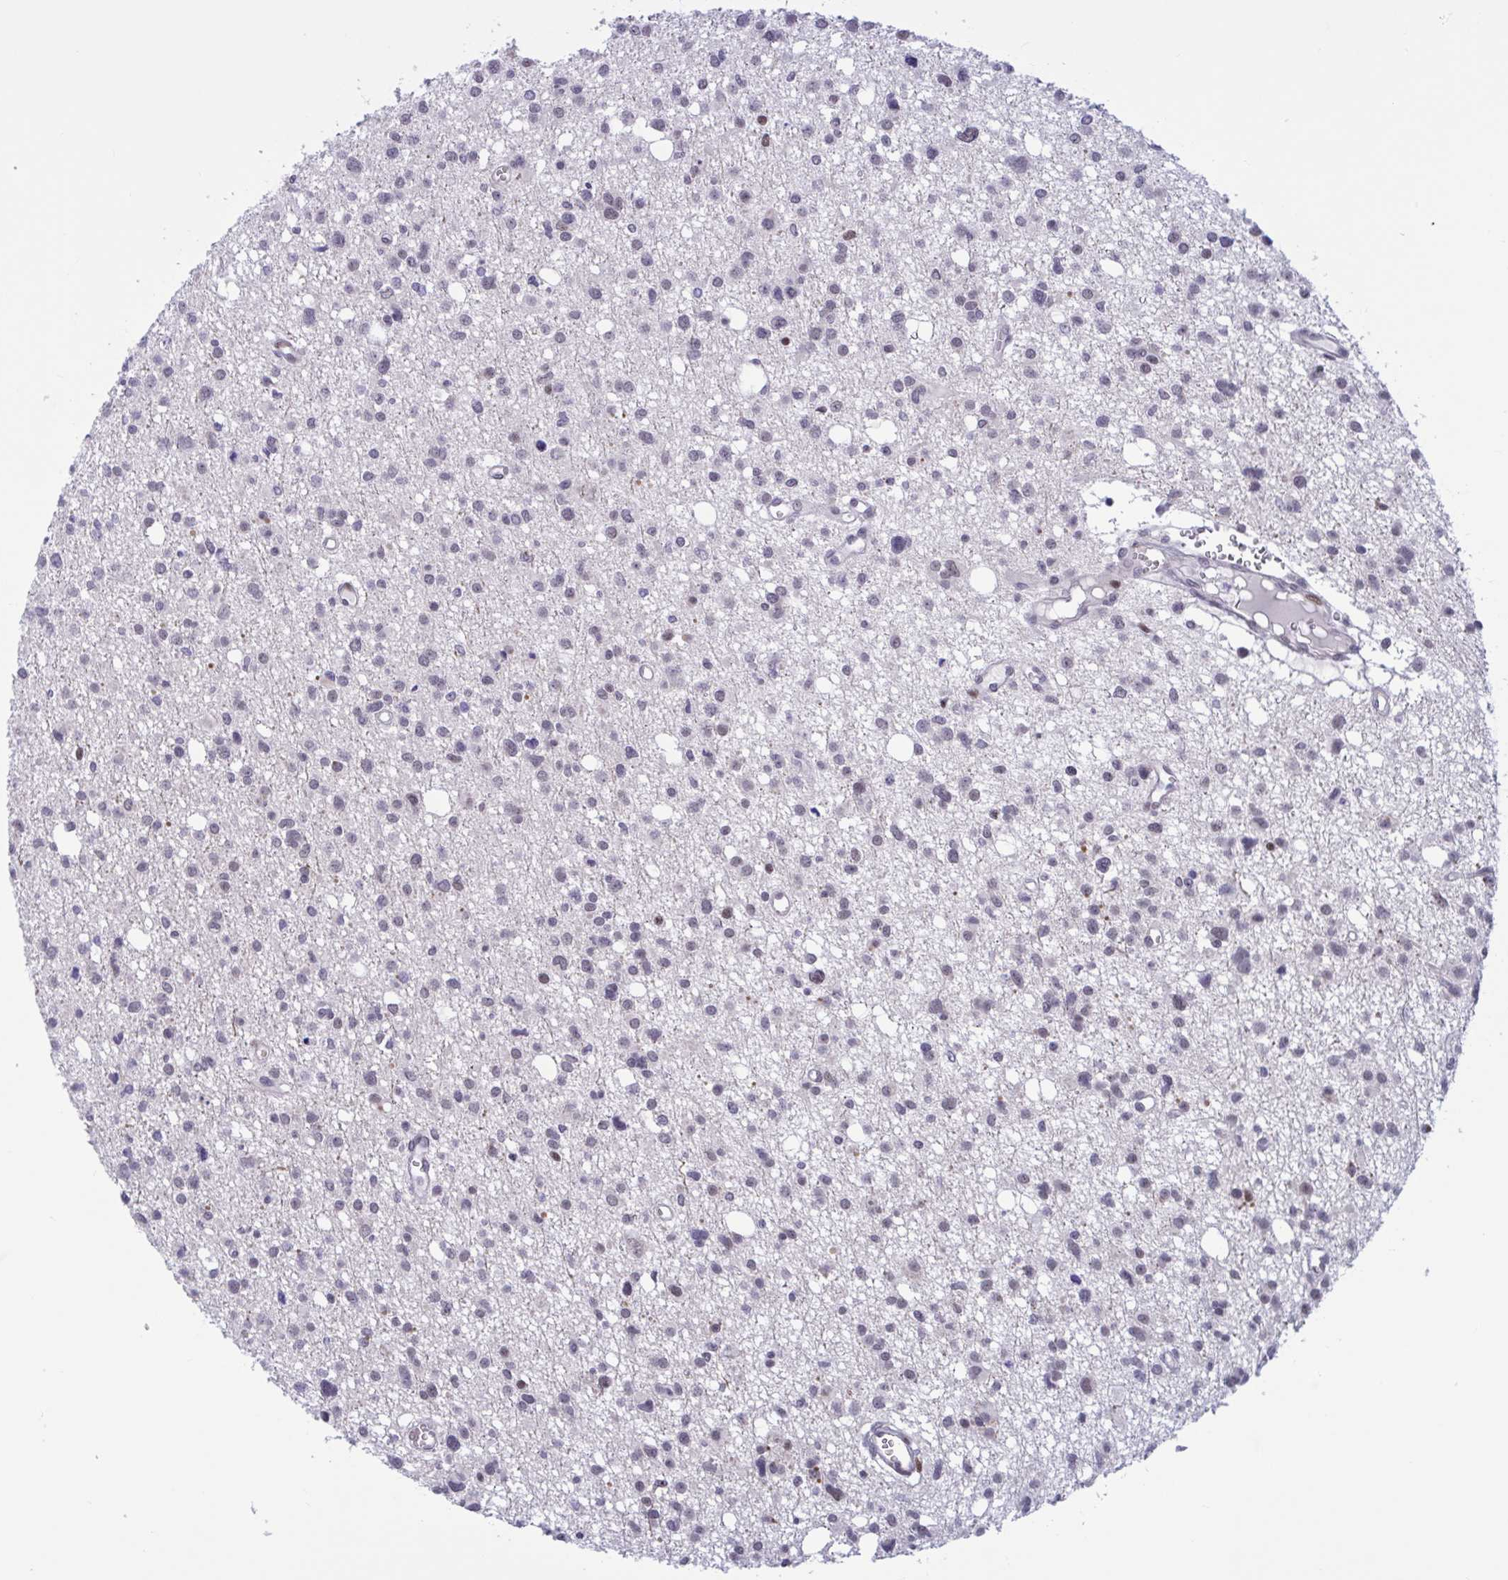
{"staining": {"intensity": "weak", "quantity": "25%-75%", "location": "nuclear"}, "tissue": "glioma", "cell_type": "Tumor cells", "image_type": "cancer", "snomed": [{"axis": "morphology", "description": "Glioma, malignant, High grade"}, {"axis": "topography", "description": "Brain"}], "caption": "DAB (3,3'-diaminobenzidine) immunohistochemical staining of human glioma shows weak nuclear protein staining in about 25%-75% of tumor cells.", "gene": "RBL1", "patient": {"sex": "male", "age": 23}}